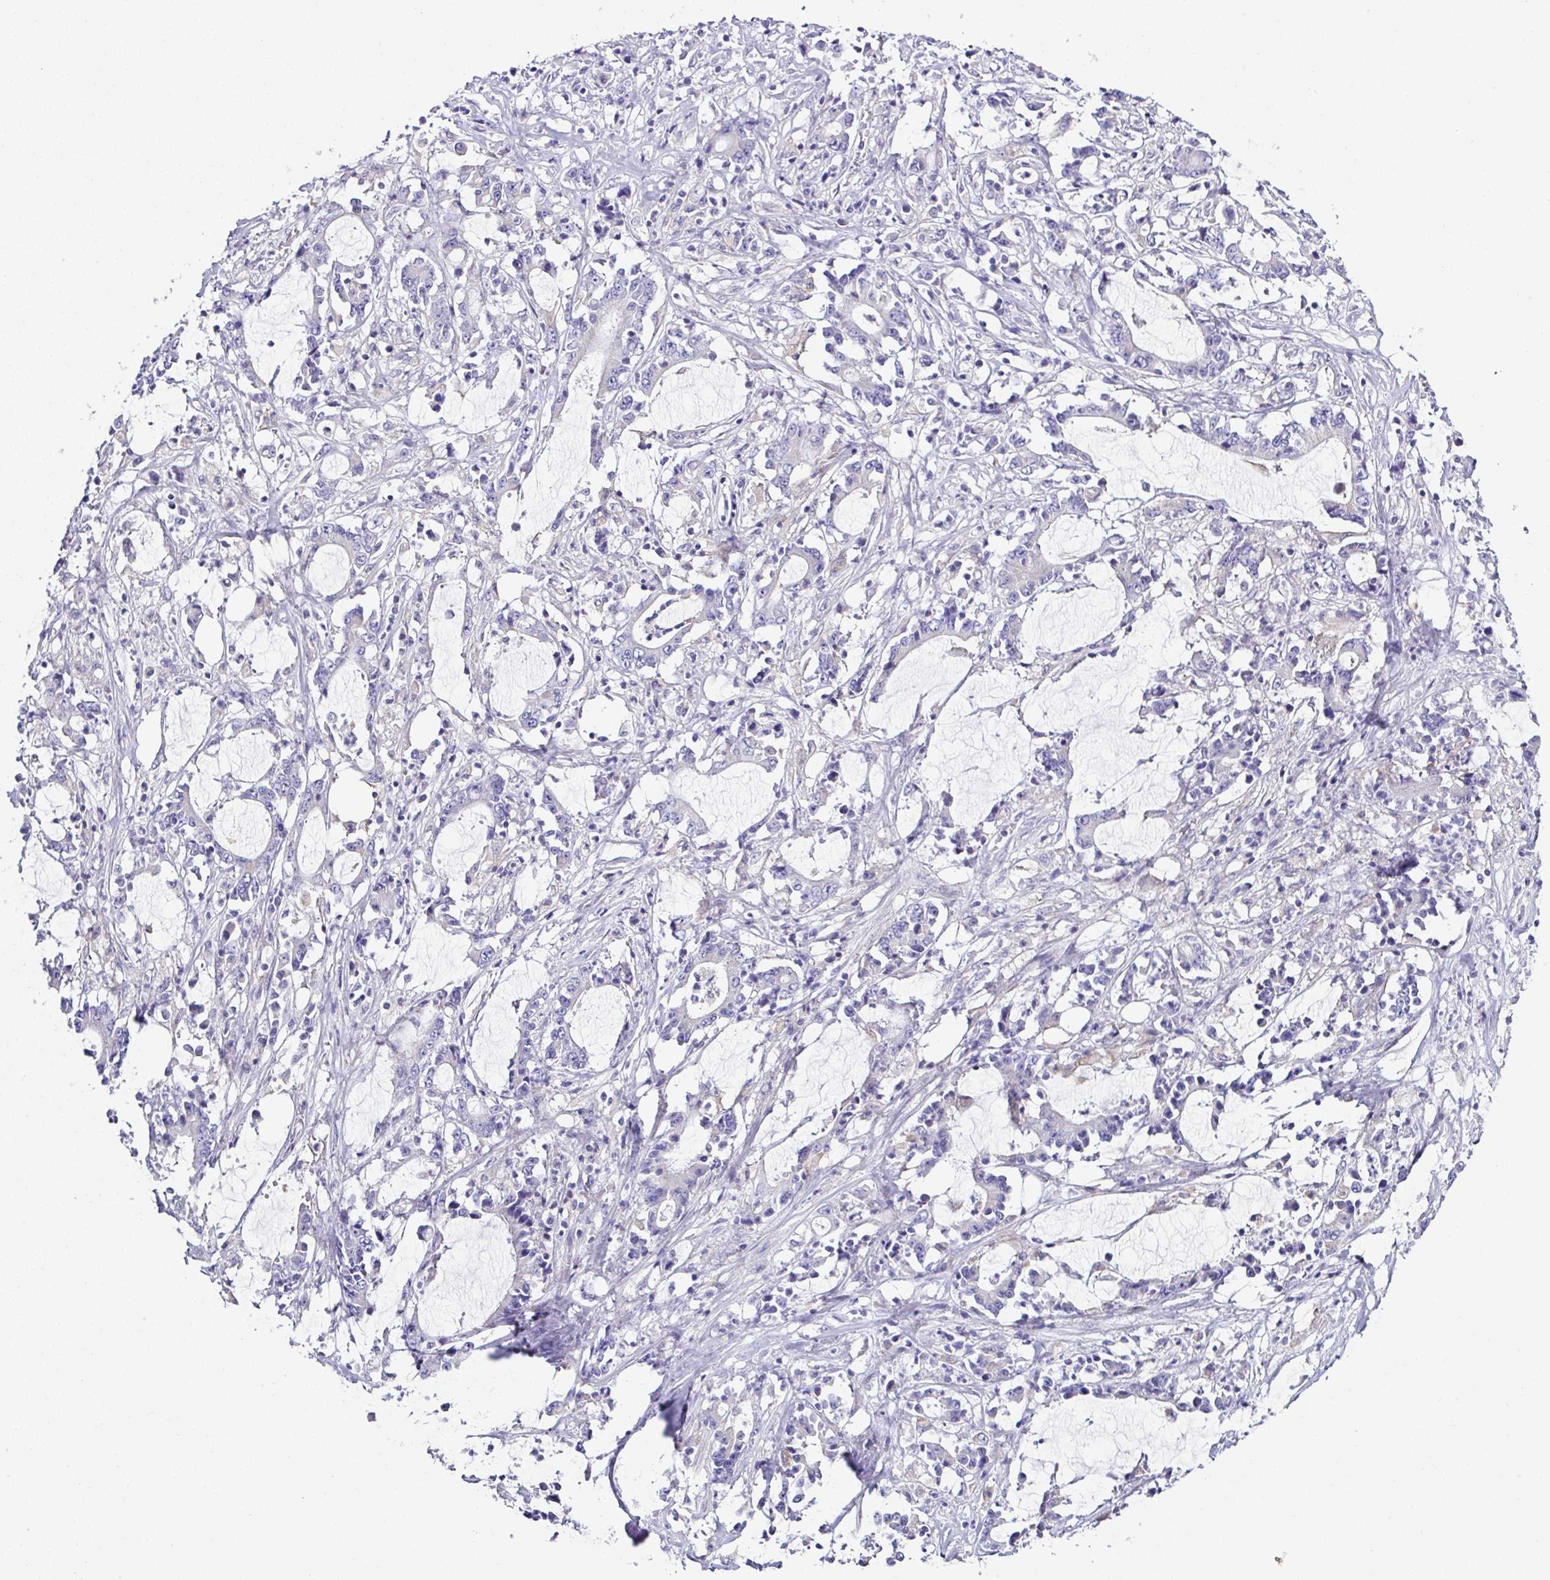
{"staining": {"intensity": "negative", "quantity": "none", "location": "none"}, "tissue": "stomach cancer", "cell_type": "Tumor cells", "image_type": "cancer", "snomed": [{"axis": "morphology", "description": "Adenocarcinoma, NOS"}, {"axis": "topography", "description": "Stomach, upper"}], "caption": "High power microscopy micrograph of an IHC histopathology image of adenocarcinoma (stomach), revealing no significant positivity in tumor cells. (Immunohistochemistry (ihc), brightfield microscopy, high magnification).", "gene": "OR4P4", "patient": {"sex": "male", "age": 68}}